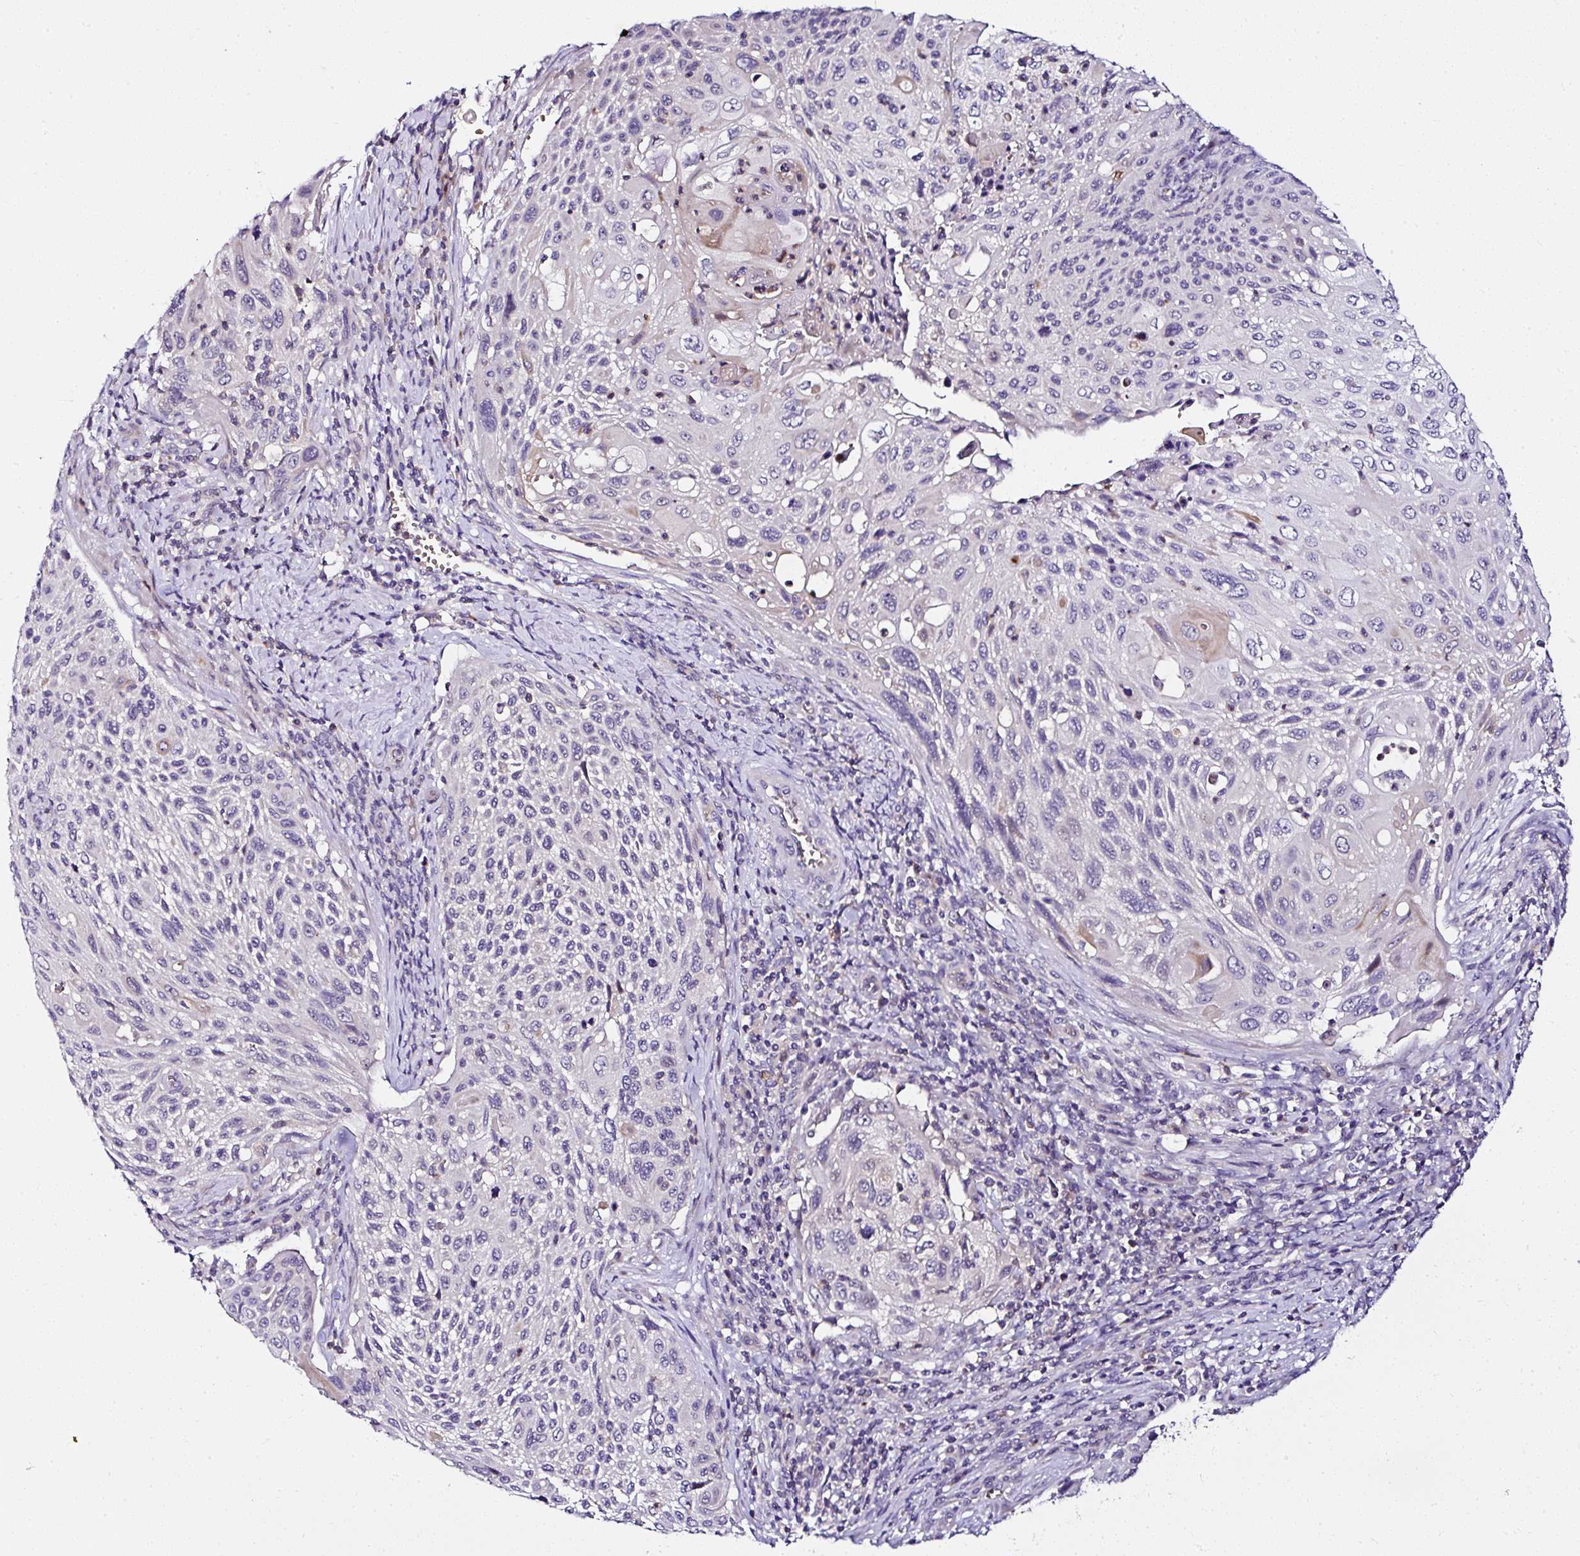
{"staining": {"intensity": "negative", "quantity": "none", "location": "none"}, "tissue": "cervical cancer", "cell_type": "Tumor cells", "image_type": "cancer", "snomed": [{"axis": "morphology", "description": "Squamous cell carcinoma, NOS"}, {"axis": "topography", "description": "Cervix"}], "caption": "A histopathology image of cervical squamous cell carcinoma stained for a protein displays no brown staining in tumor cells.", "gene": "DEPDC5", "patient": {"sex": "female", "age": 70}}